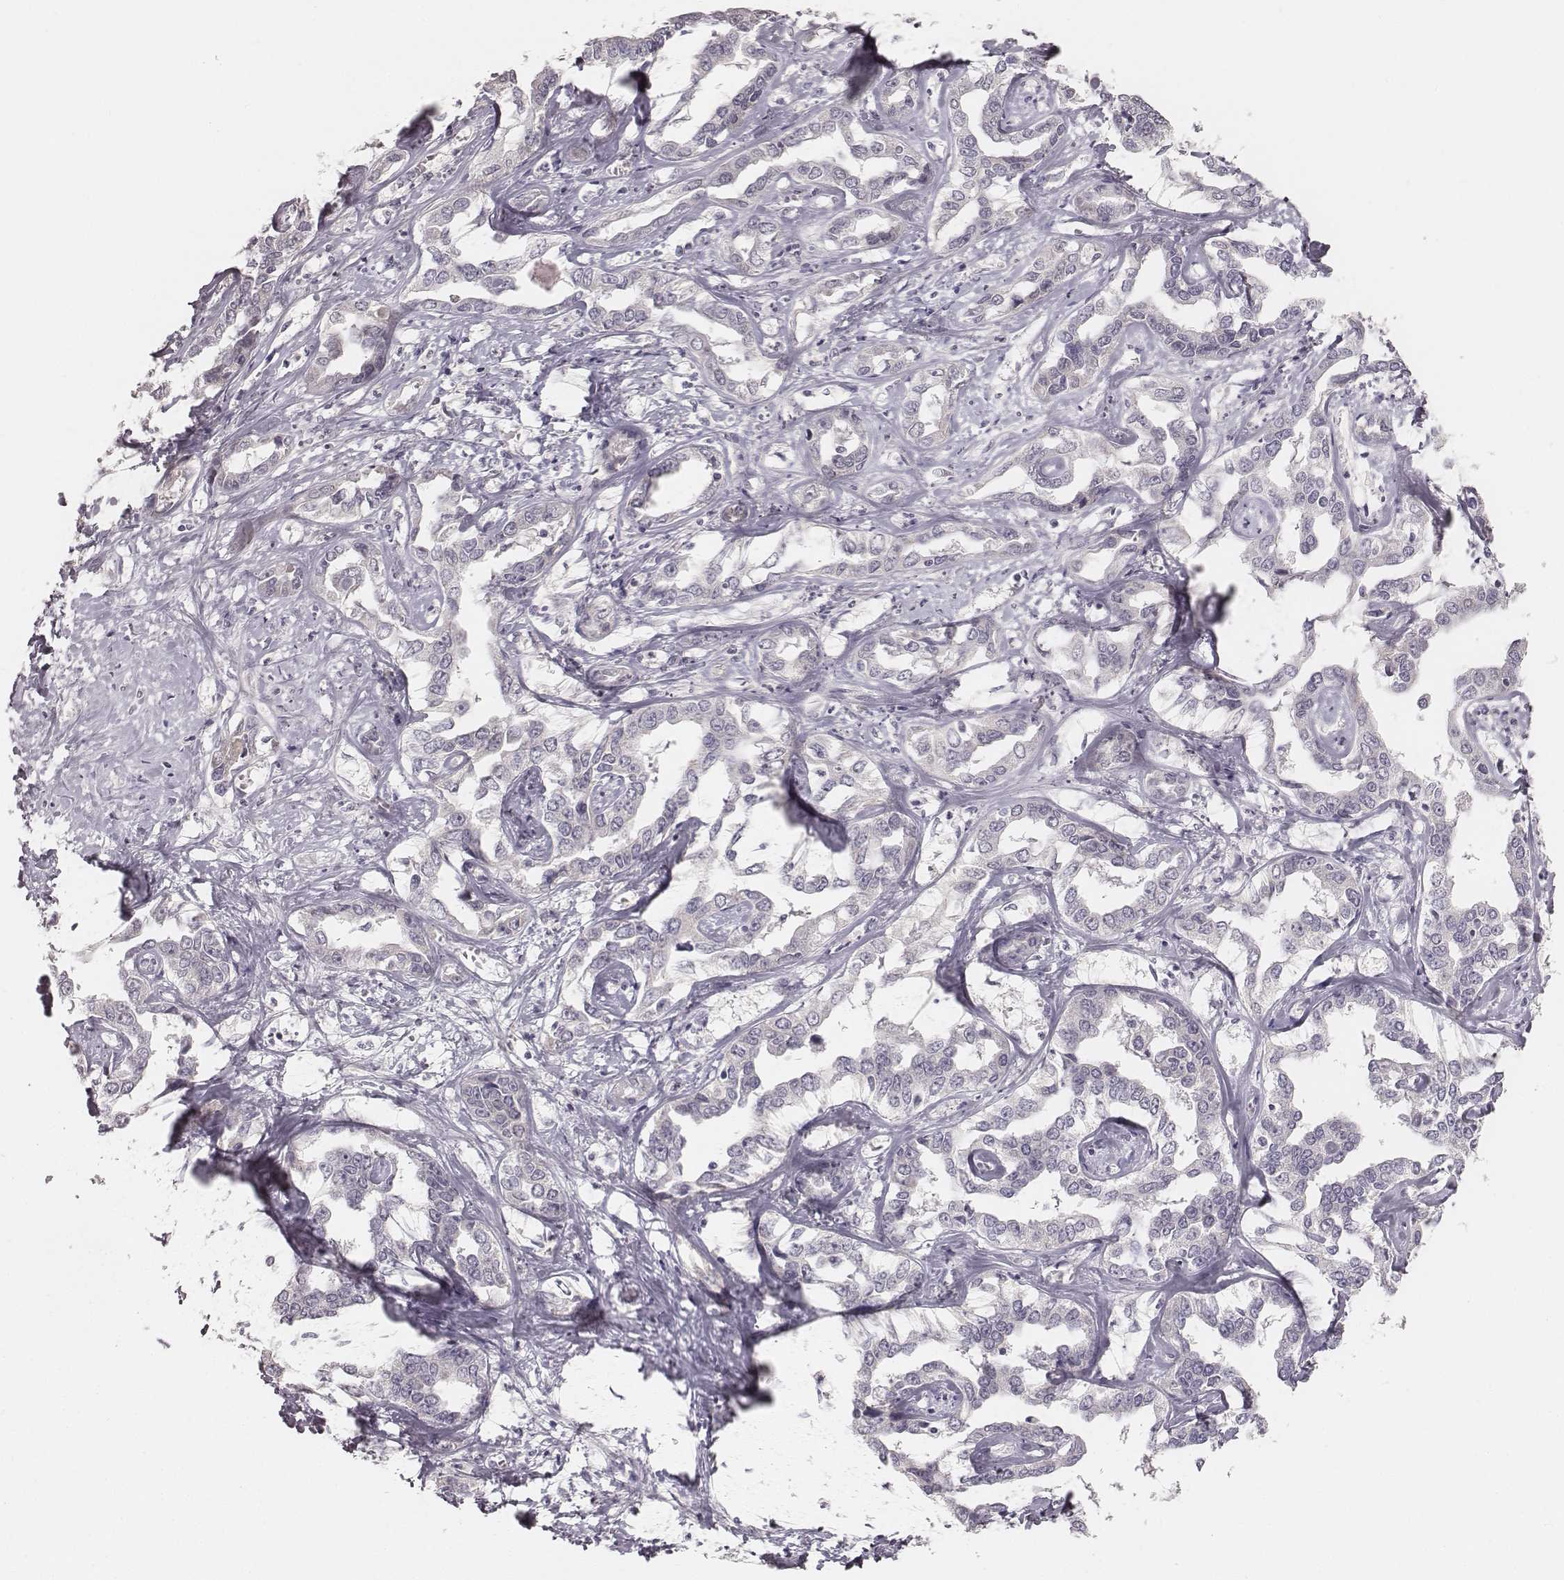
{"staining": {"intensity": "negative", "quantity": "none", "location": "none"}, "tissue": "liver cancer", "cell_type": "Tumor cells", "image_type": "cancer", "snomed": [{"axis": "morphology", "description": "Cholangiocarcinoma"}, {"axis": "topography", "description": "Liver"}], "caption": "High magnification brightfield microscopy of liver cancer (cholangiocarcinoma) stained with DAB (brown) and counterstained with hematoxylin (blue): tumor cells show no significant expression.", "gene": "LY6K", "patient": {"sex": "male", "age": 59}}